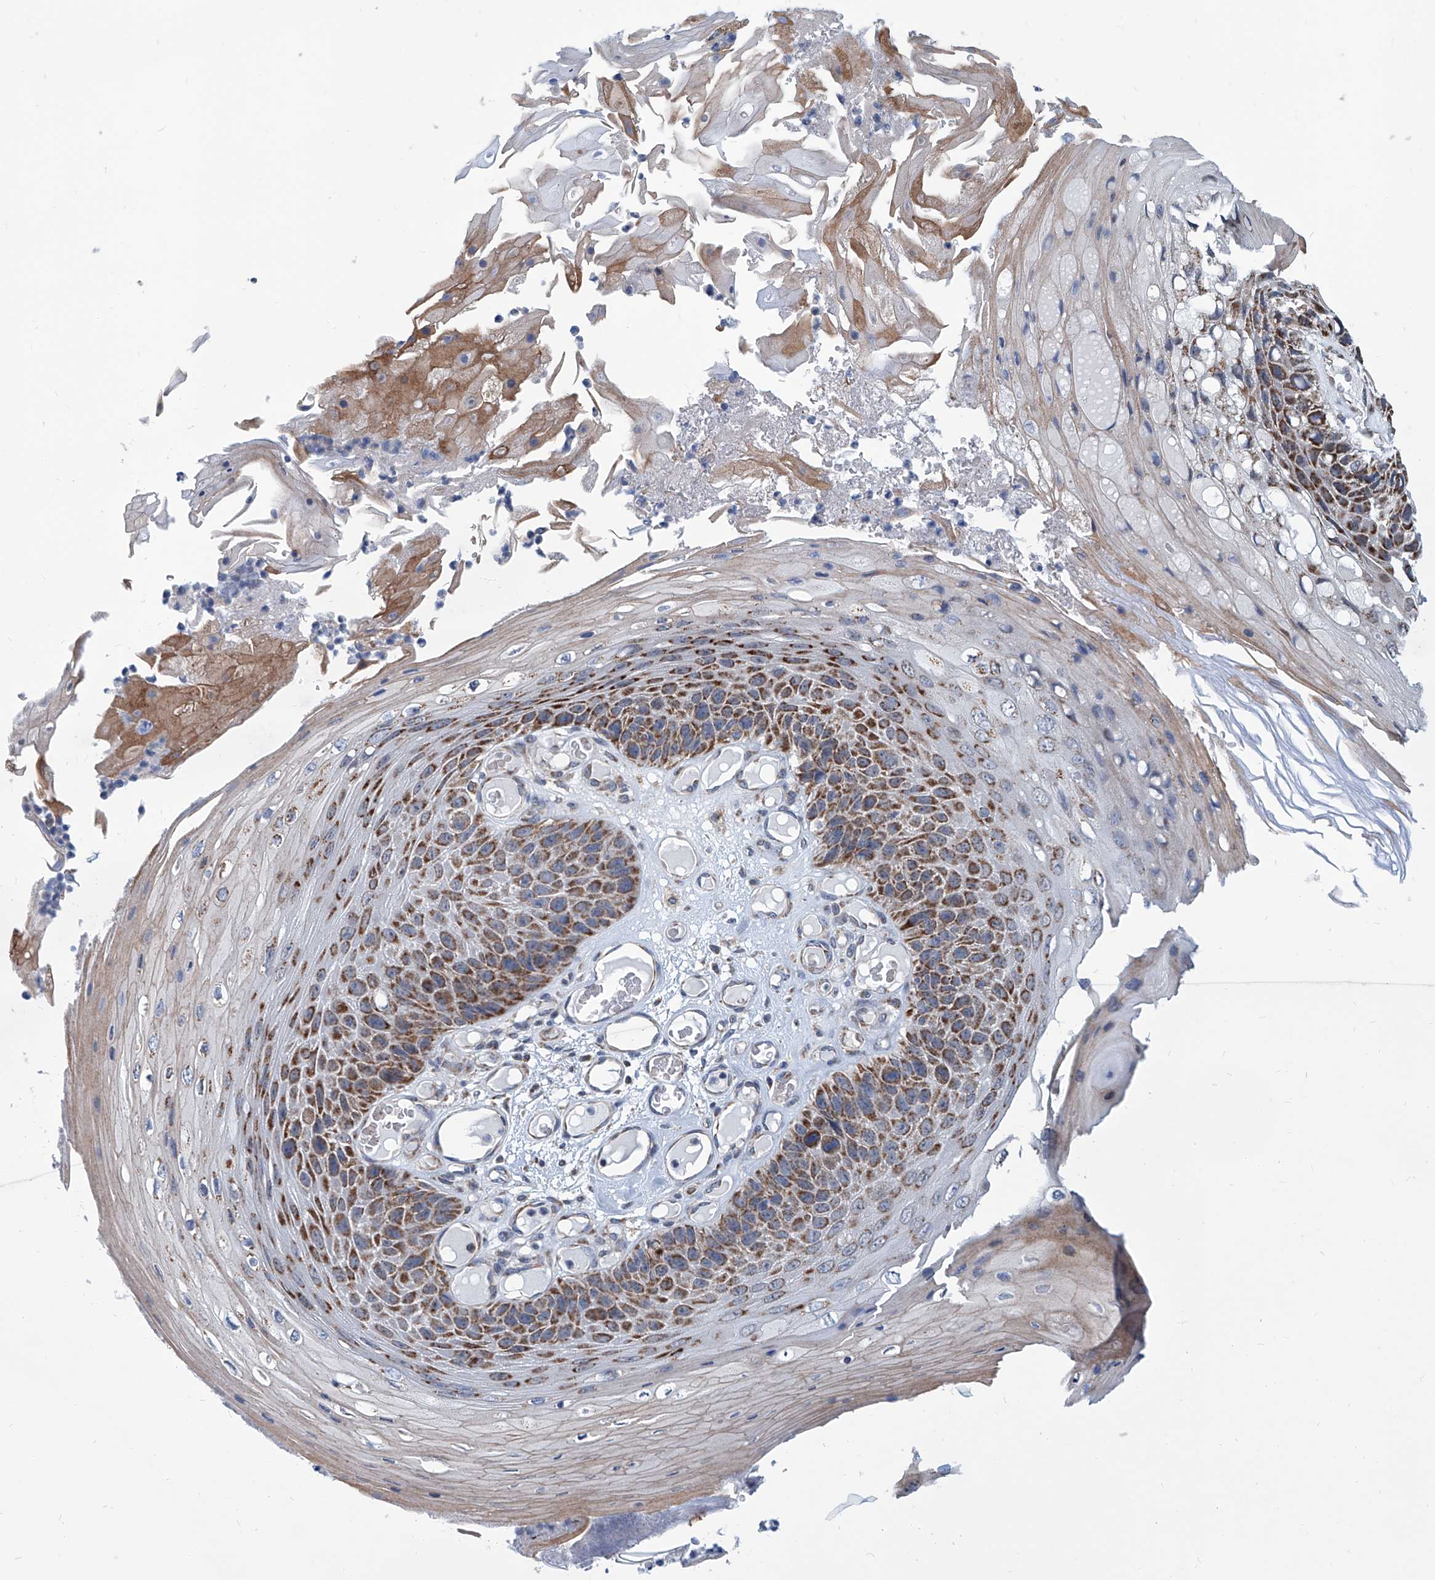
{"staining": {"intensity": "strong", "quantity": "25%-75%", "location": "cytoplasmic/membranous"}, "tissue": "skin cancer", "cell_type": "Tumor cells", "image_type": "cancer", "snomed": [{"axis": "morphology", "description": "Squamous cell carcinoma, NOS"}, {"axis": "topography", "description": "Skin"}], "caption": "An image of human skin cancer stained for a protein displays strong cytoplasmic/membranous brown staining in tumor cells. (IHC, brightfield microscopy, high magnification).", "gene": "USP48", "patient": {"sex": "female", "age": 88}}